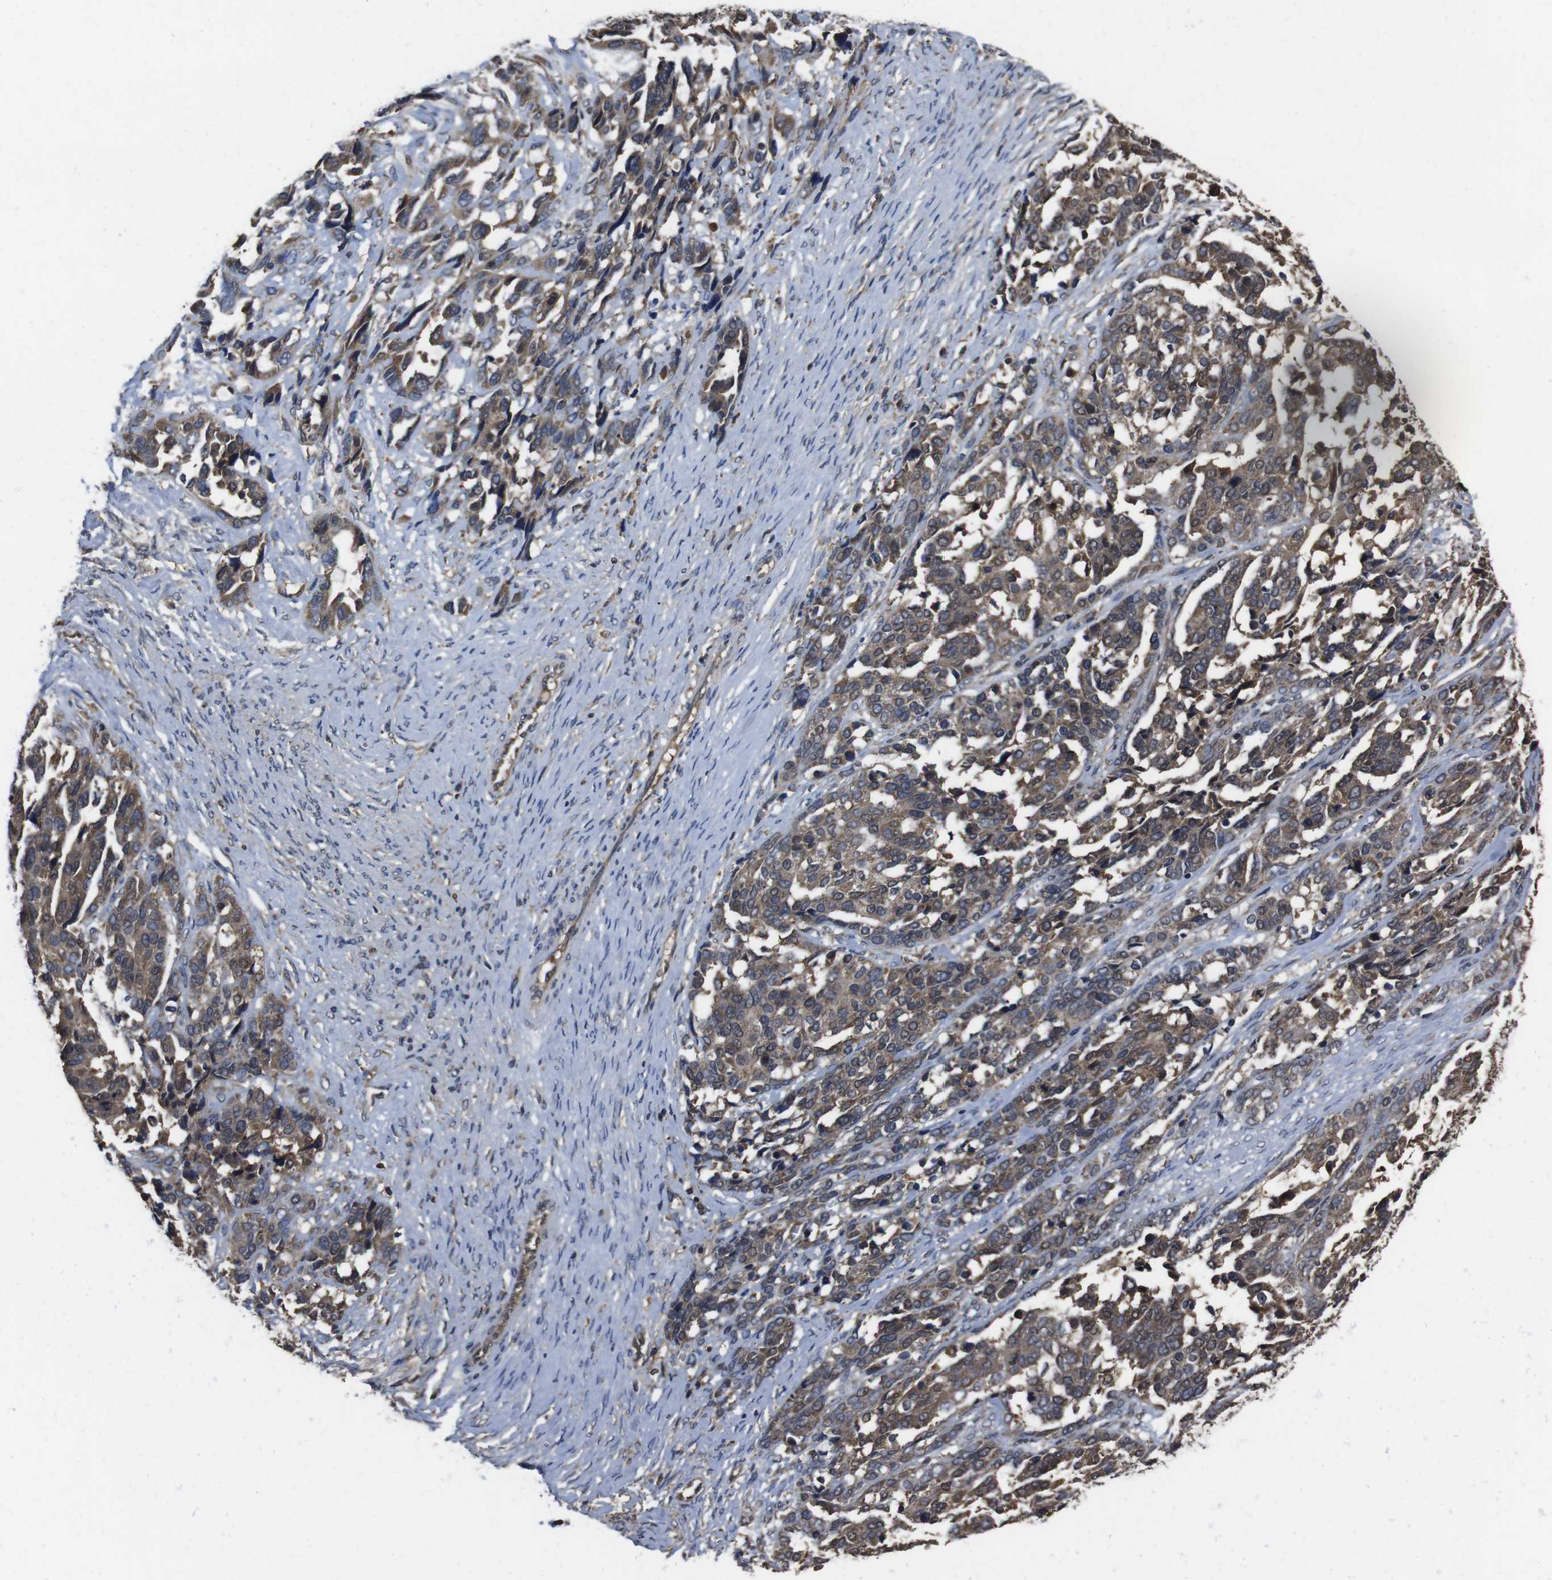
{"staining": {"intensity": "moderate", "quantity": ">75%", "location": "cytoplasmic/membranous"}, "tissue": "ovarian cancer", "cell_type": "Tumor cells", "image_type": "cancer", "snomed": [{"axis": "morphology", "description": "Cystadenocarcinoma, serous, NOS"}, {"axis": "topography", "description": "Ovary"}], "caption": "A brown stain highlights moderate cytoplasmic/membranous staining of a protein in serous cystadenocarcinoma (ovarian) tumor cells.", "gene": "CXCL11", "patient": {"sex": "female", "age": 44}}